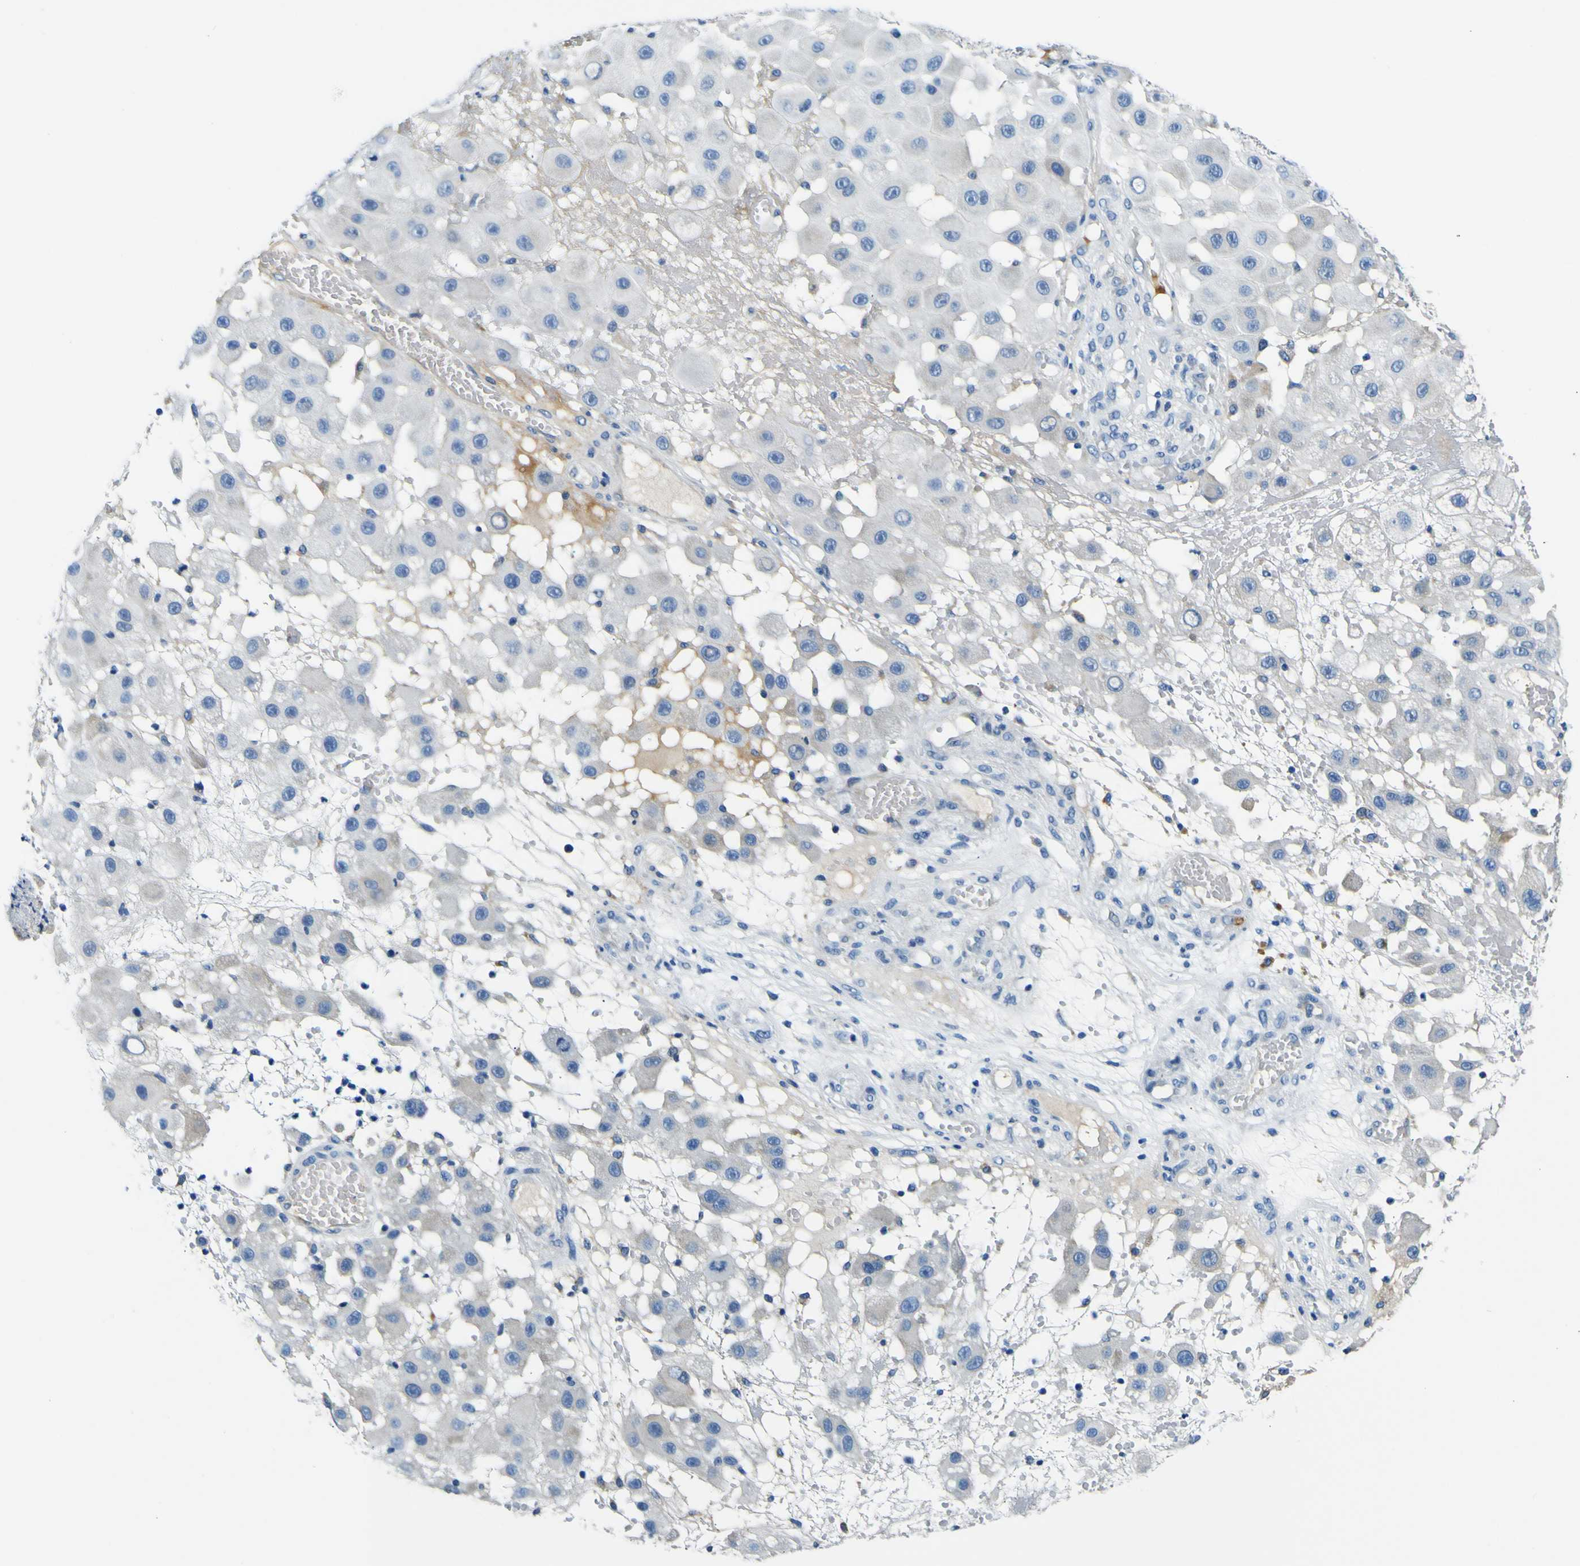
{"staining": {"intensity": "negative", "quantity": "none", "location": "none"}, "tissue": "melanoma", "cell_type": "Tumor cells", "image_type": "cancer", "snomed": [{"axis": "morphology", "description": "Malignant melanoma, NOS"}, {"axis": "topography", "description": "Skin"}], "caption": "This histopathology image is of malignant melanoma stained with immunohistochemistry to label a protein in brown with the nuclei are counter-stained blue. There is no positivity in tumor cells.", "gene": "ADGRA2", "patient": {"sex": "female", "age": 81}}